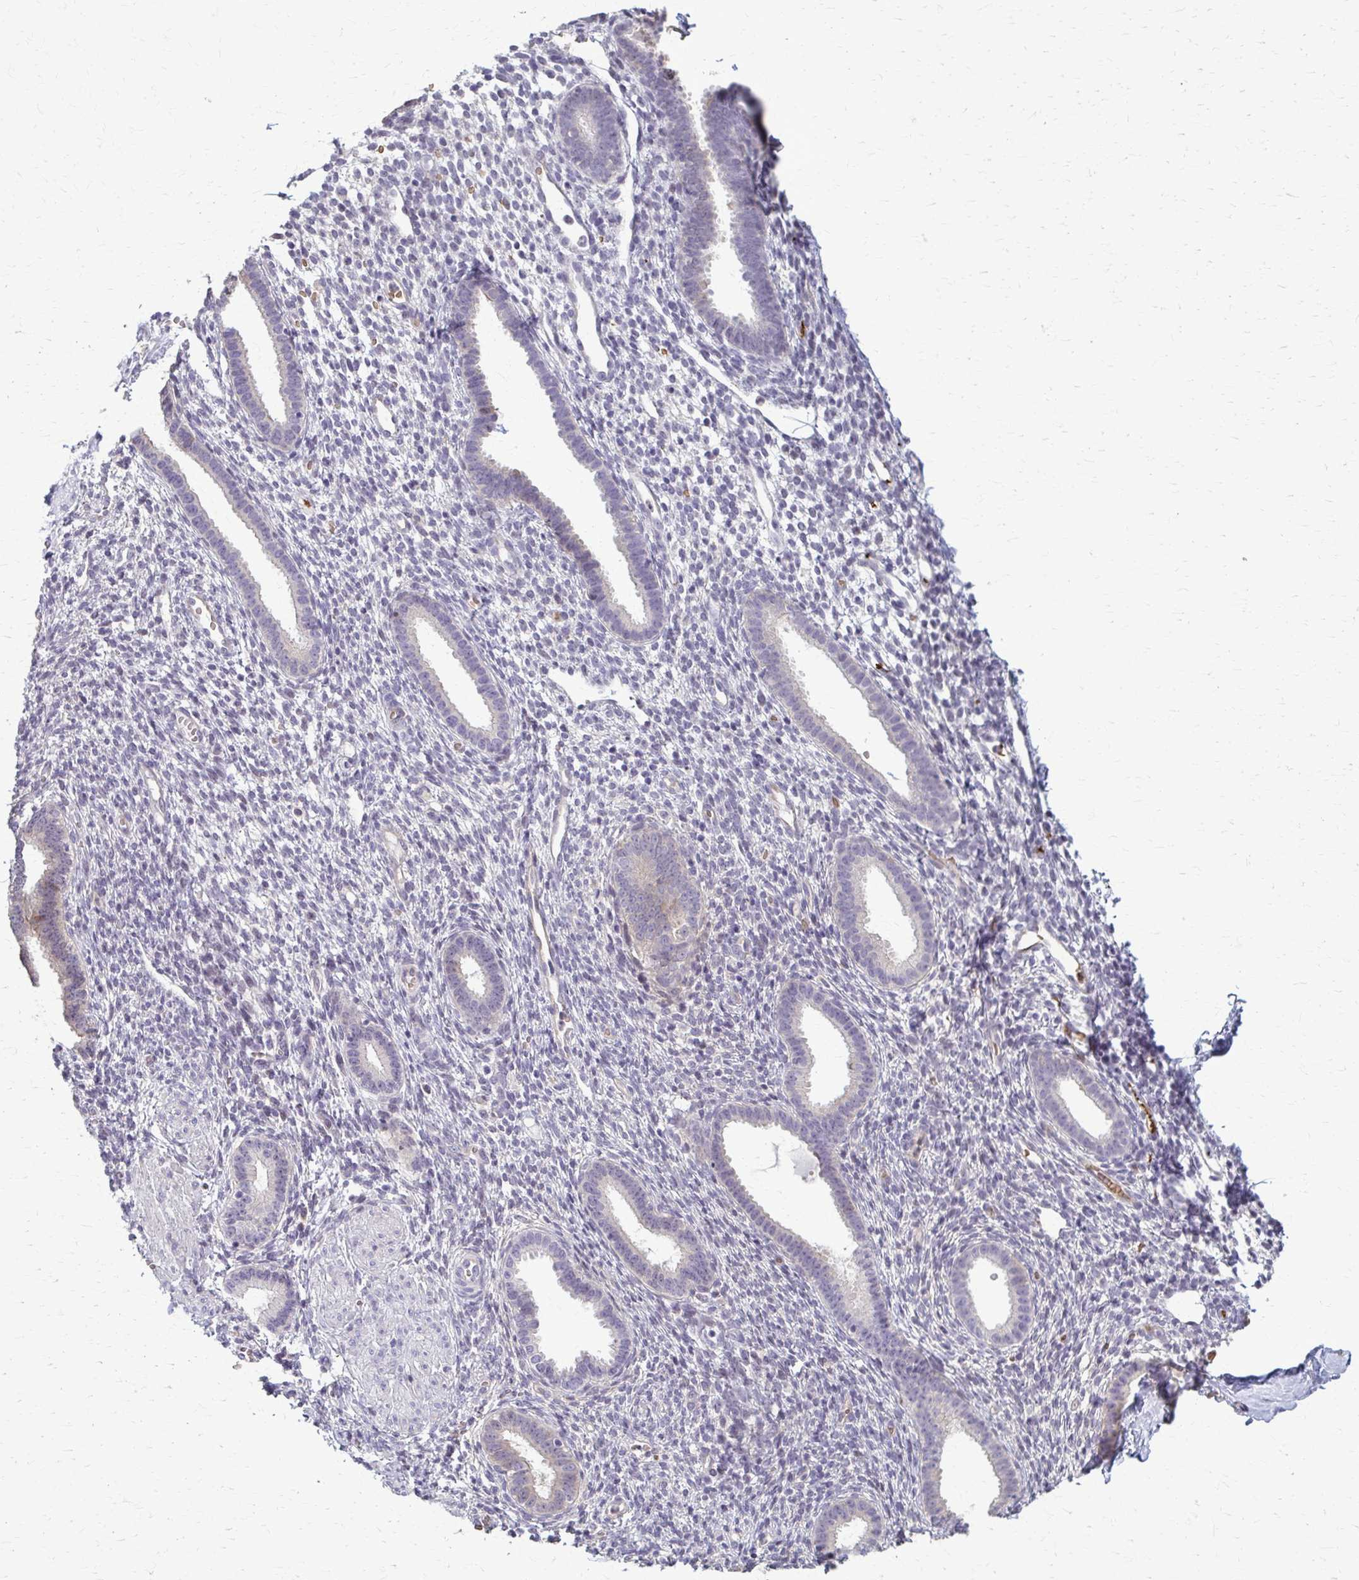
{"staining": {"intensity": "negative", "quantity": "none", "location": "none"}, "tissue": "endometrium", "cell_type": "Cells in endometrial stroma", "image_type": "normal", "snomed": [{"axis": "morphology", "description": "Normal tissue, NOS"}, {"axis": "topography", "description": "Endometrium"}], "caption": "A high-resolution micrograph shows immunohistochemistry (IHC) staining of unremarkable endometrium, which exhibits no significant expression in cells in endometrial stroma. Nuclei are stained in blue.", "gene": "ZNF34", "patient": {"sex": "female", "age": 36}}